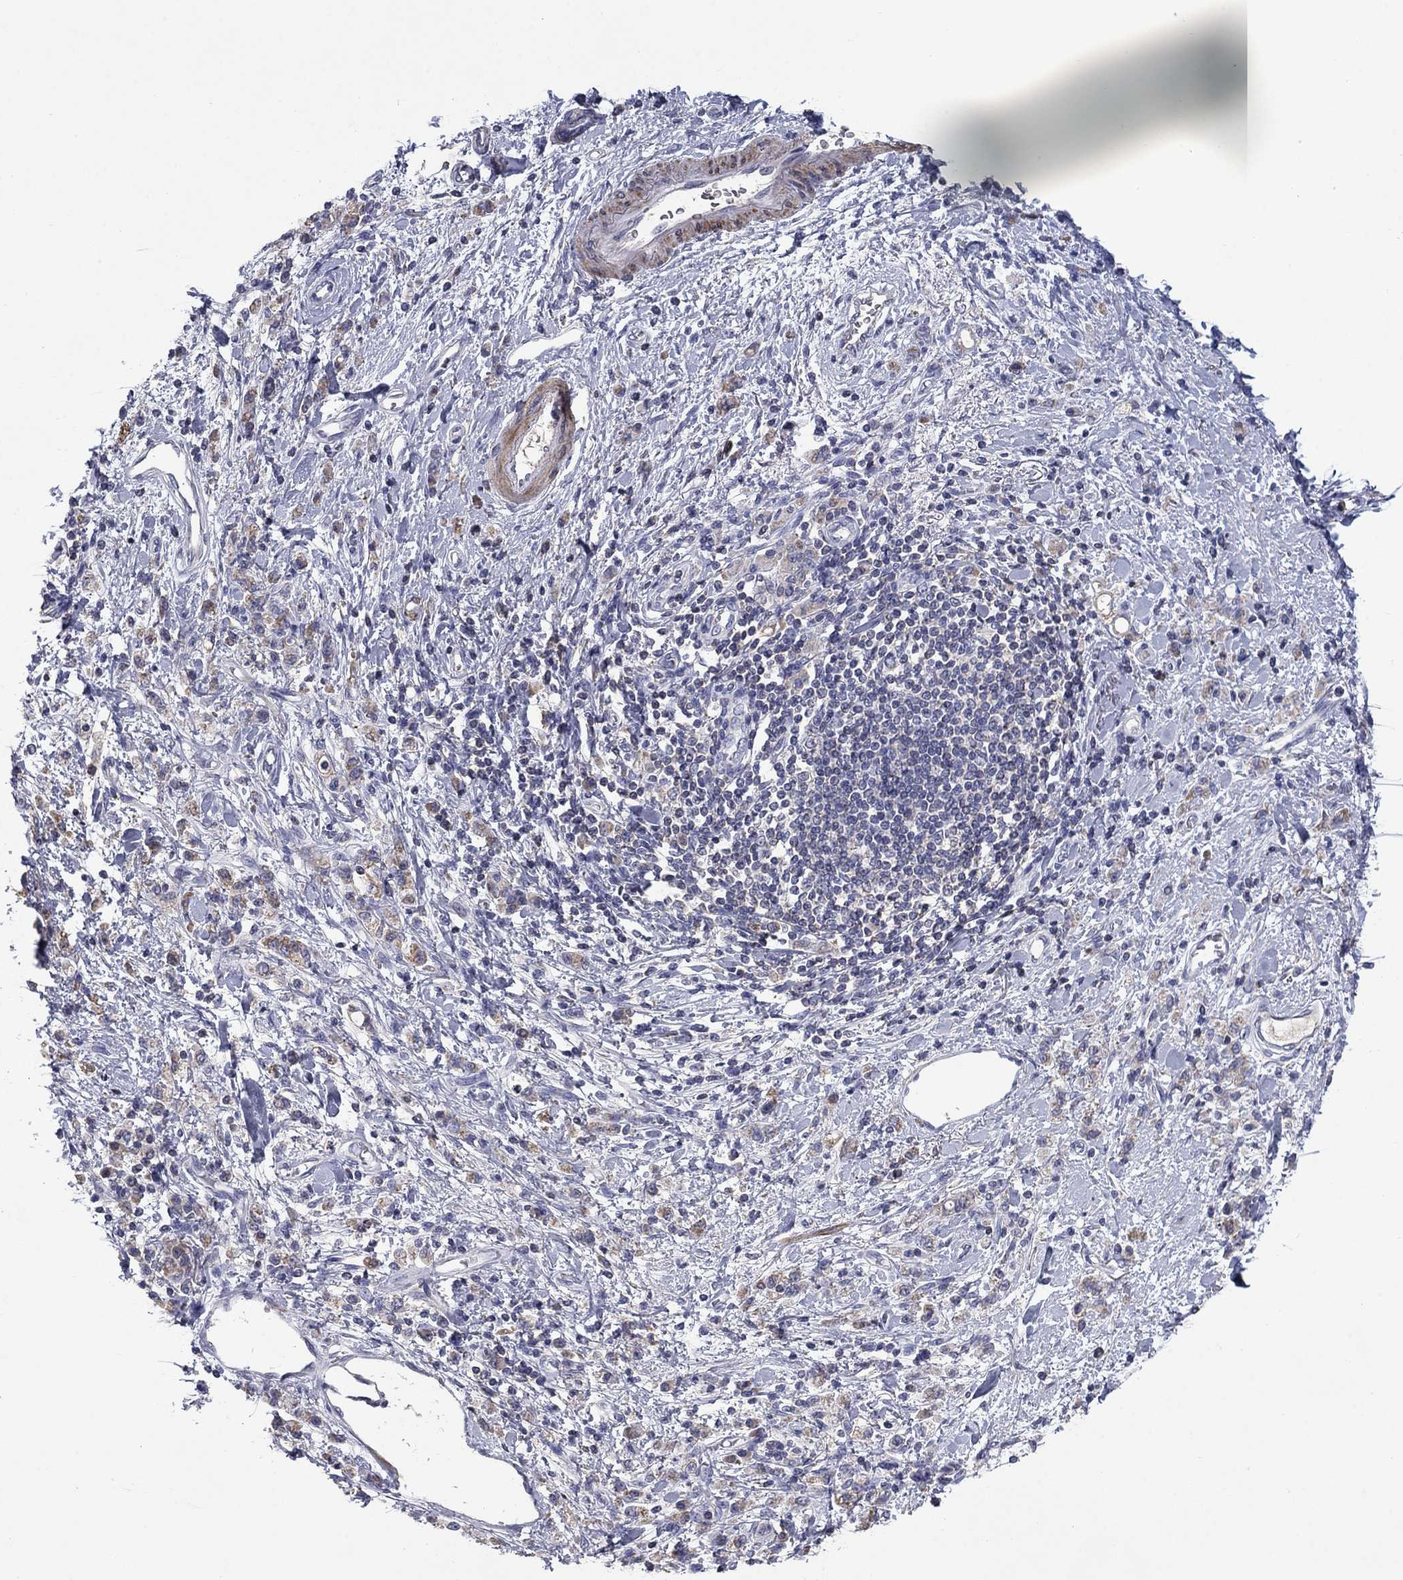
{"staining": {"intensity": "weak", "quantity": ">75%", "location": "cytoplasmic/membranous"}, "tissue": "stomach cancer", "cell_type": "Tumor cells", "image_type": "cancer", "snomed": [{"axis": "morphology", "description": "Adenocarcinoma, NOS"}, {"axis": "topography", "description": "Stomach"}], "caption": "Protein positivity by IHC exhibits weak cytoplasmic/membranous expression in about >75% of tumor cells in stomach cancer. Using DAB (brown) and hematoxylin (blue) stains, captured at high magnification using brightfield microscopy.", "gene": "FRK", "patient": {"sex": "male", "age": 77}}